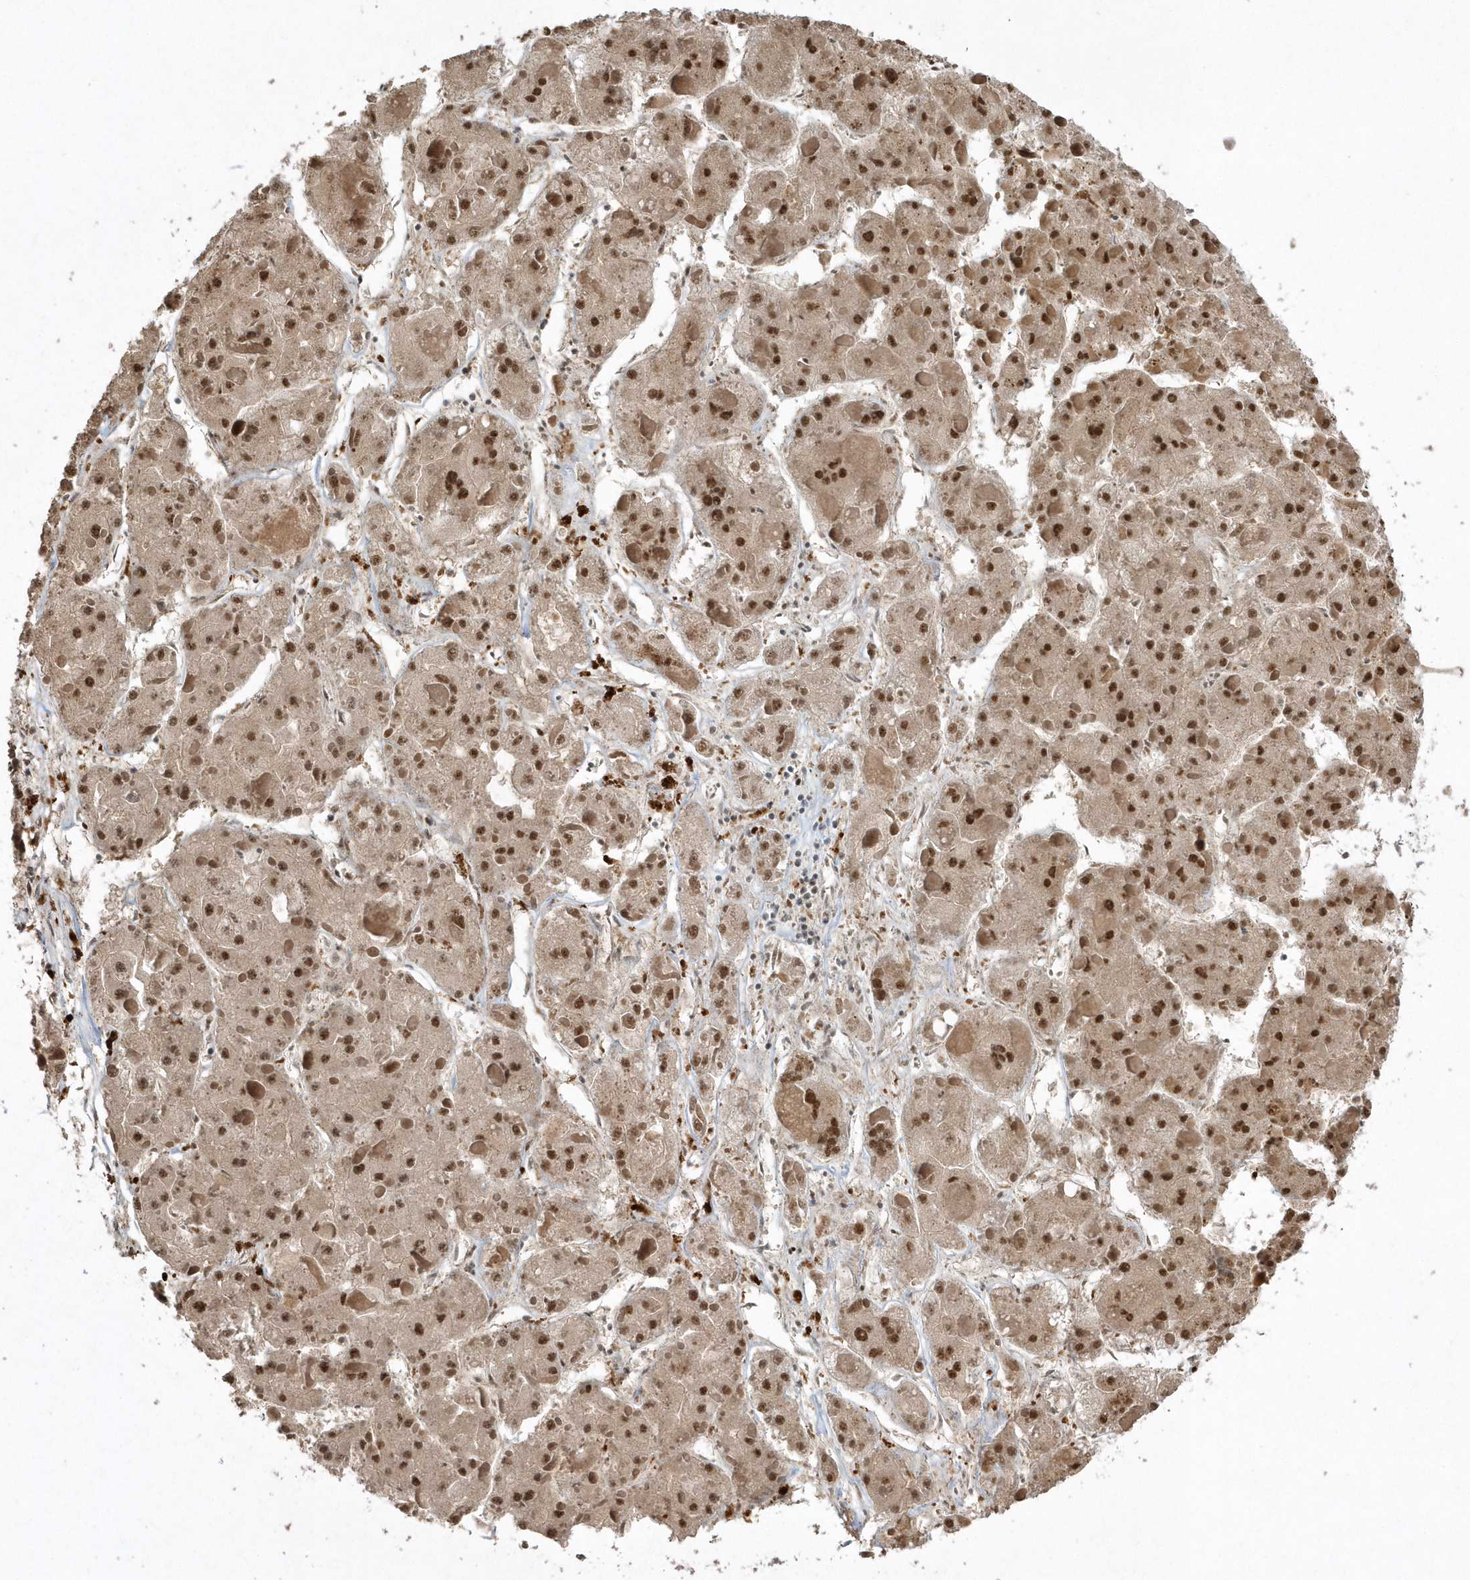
{"staining": {"intensity": "strong", "quantity": ">75%", "location": "nuclear"}, "tissue": "liver cancer", "cell_type": "Tumor cells", "image_type": "cancer", "snomed": [{"axis": "morphology", "description": "Carcinoma, Hepatocellular, NOS"}, {"axis": "topography", "description": "Liver"}], "caption": "This image reveals immunohistochemistry staining of liver cancer, with high strong nuclear expression in approximately >75% of tumor cells.", "gene": "POLR3B", "patient": {"sex": "female", "age": 73}}